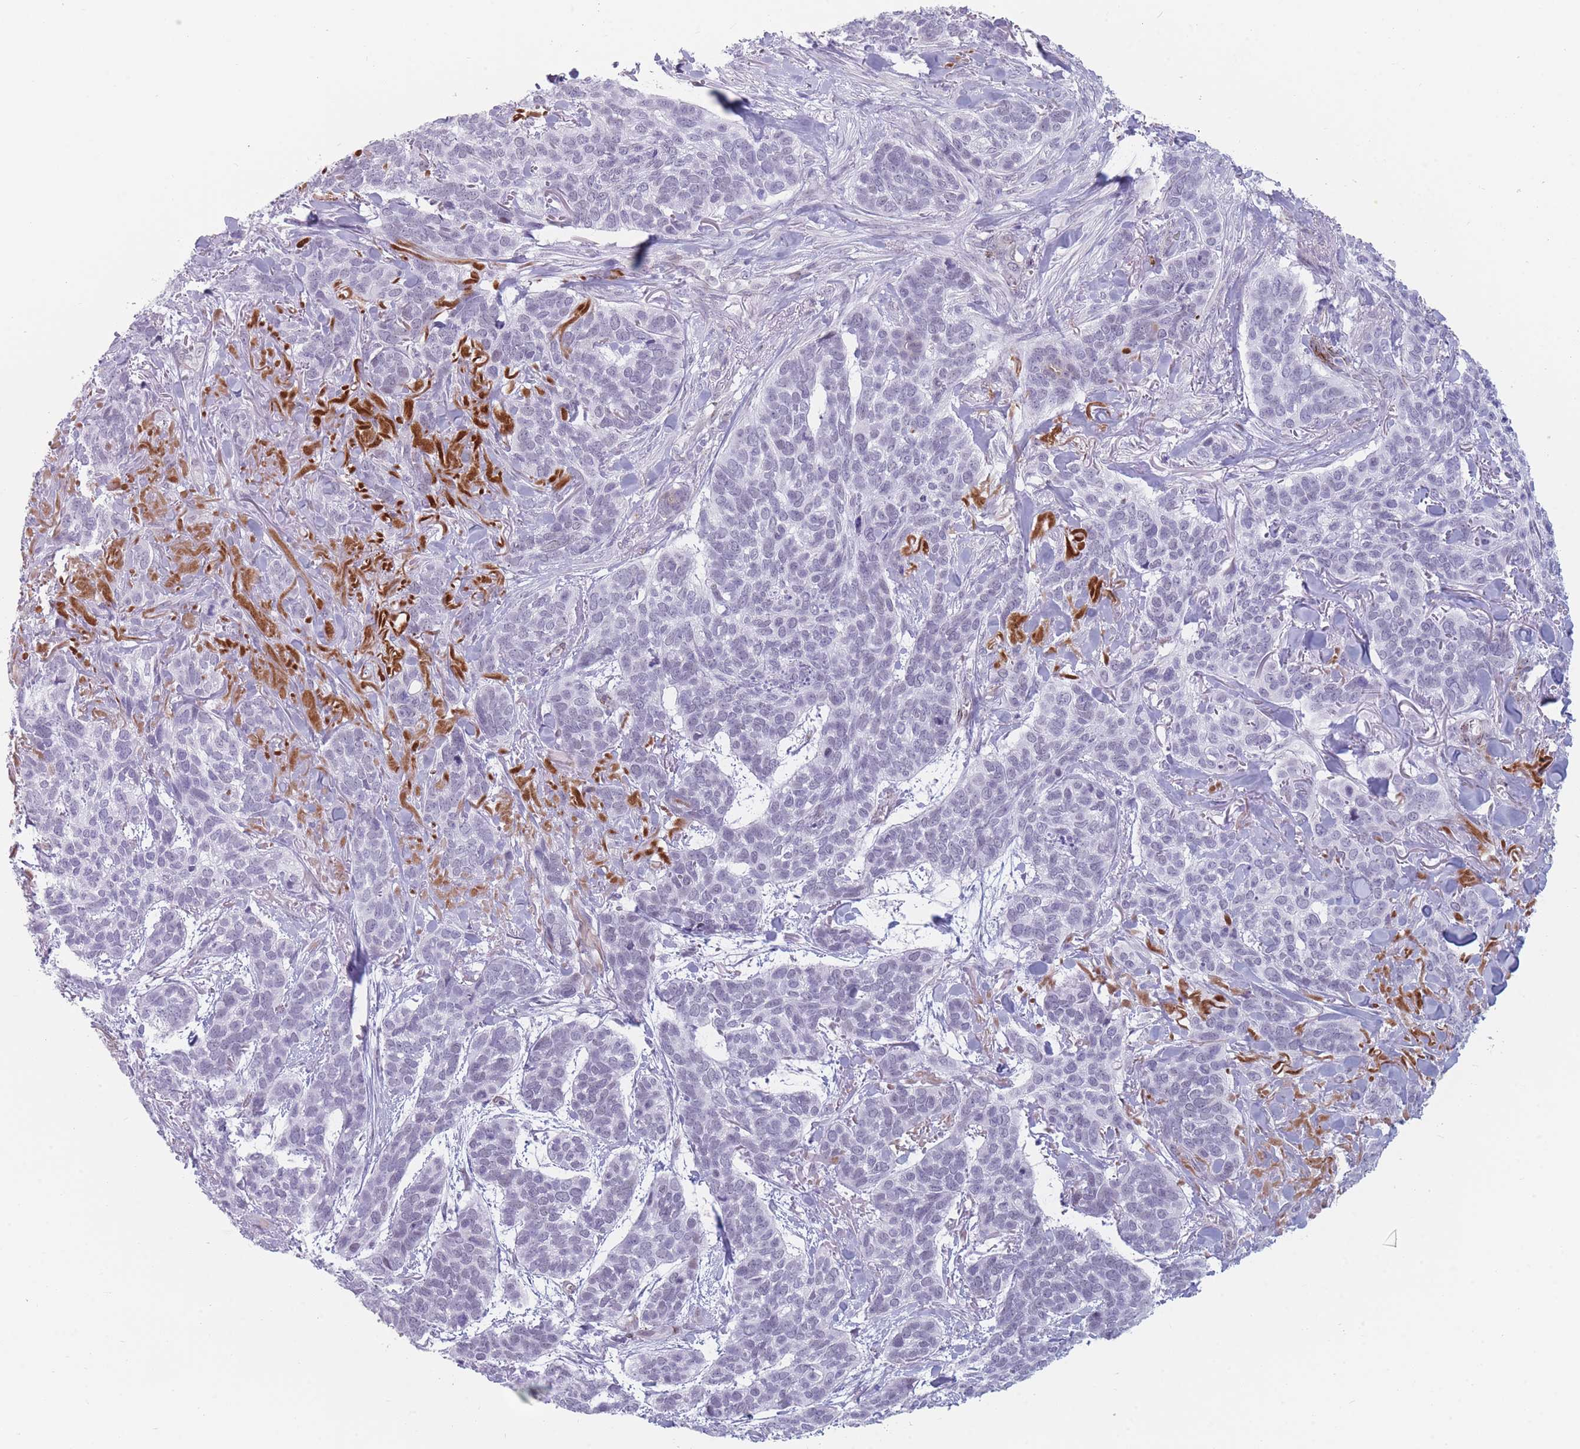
{"staining": {"intensity": "negative", "quantity": "none", "location": "none"}, "tissue": "skin cancer", "cell_type": "Tumor cells", "image_type": "cancer", "snomed": [{"axis": "morphology", "description": "Basal cell carcinoma"}, {"axis": "topography", "description": "Skin"}], "caption": "IHC of skin cancer (basal cell carcinoma) displays no positivity in tumor cells.", "gene": "IFNA6", "patient": {"sex": "male", "age": 86}}